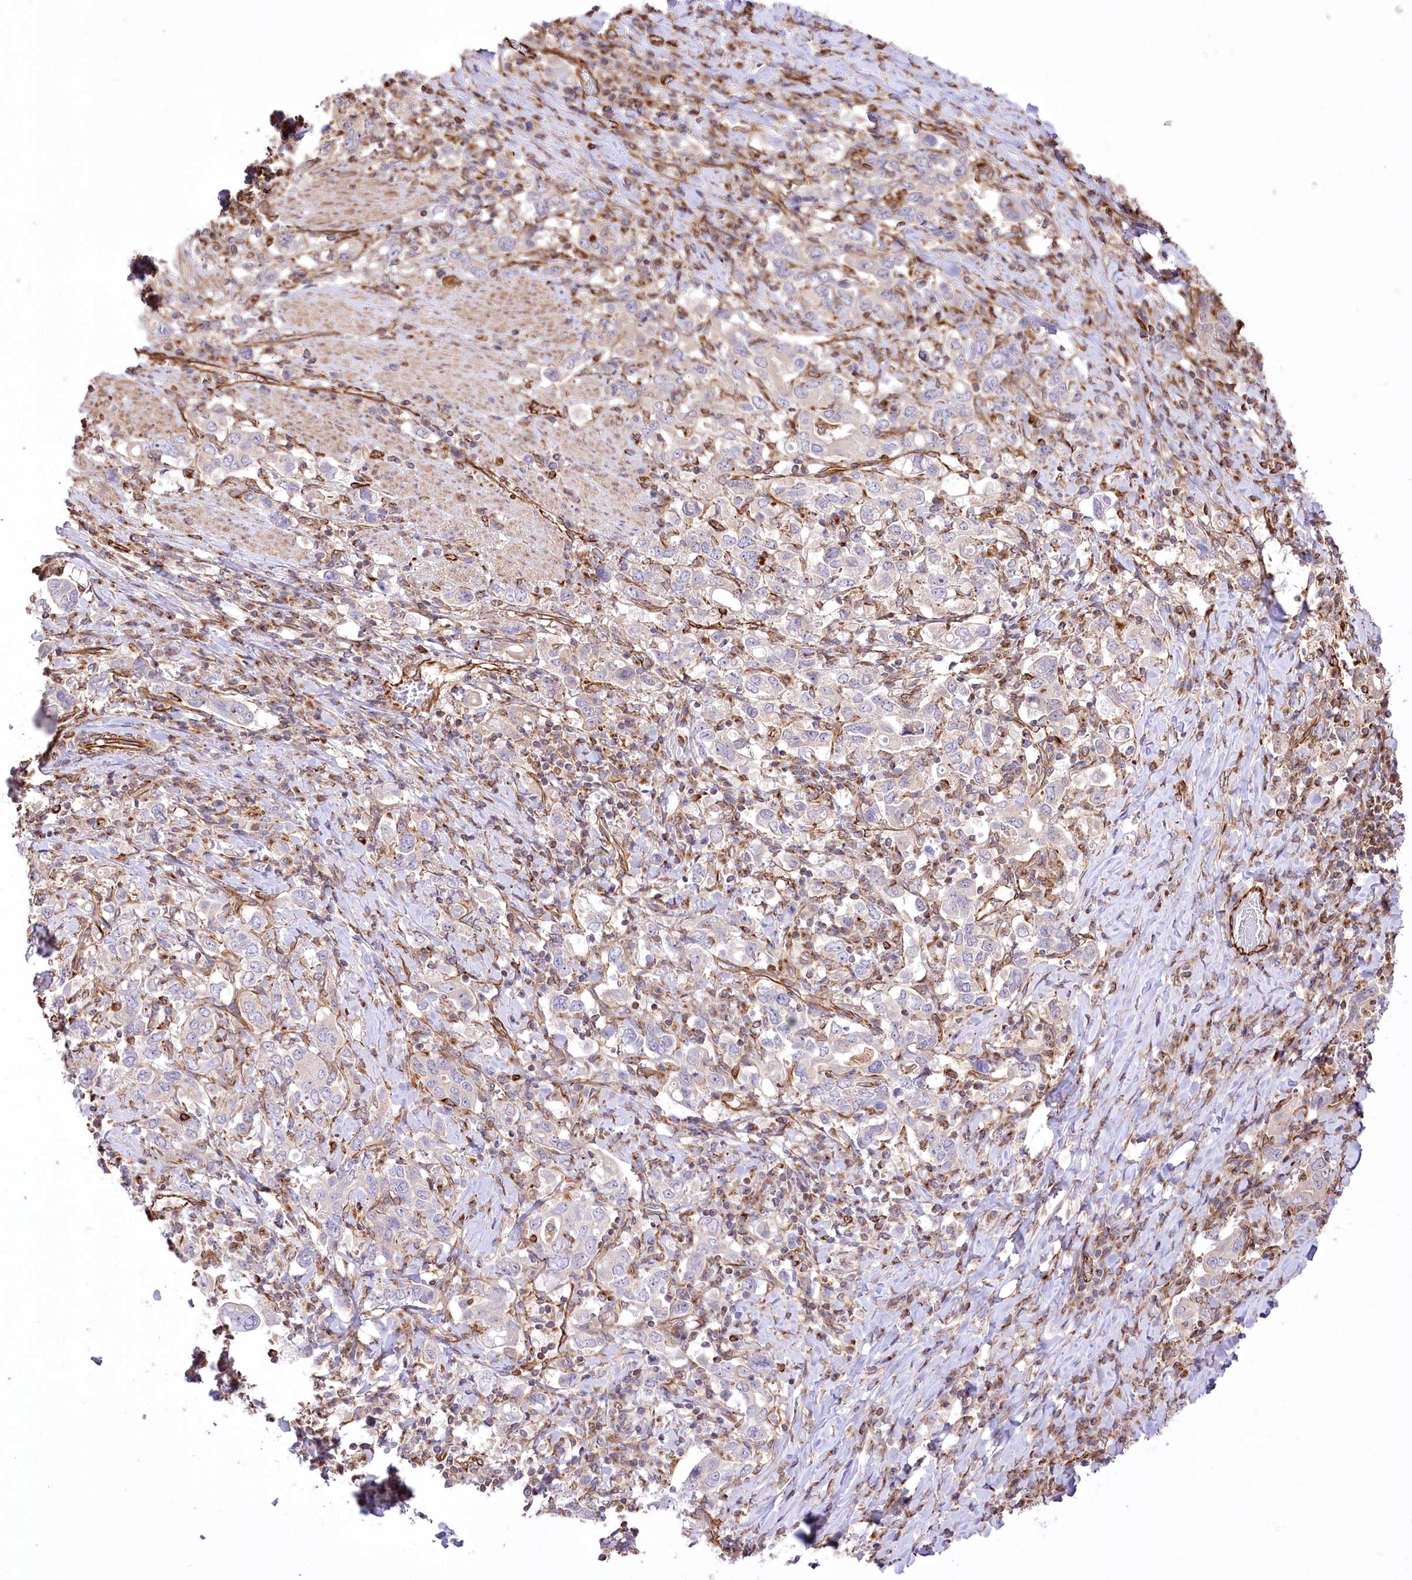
{"staining": {"intensity": "negative", "quantity": "none", "location": "none"}, "tissue": "stomach cancer", "cell_type": "Tumor cells", "image_type": "cancer", "snomed": [{"axis": "morphology", "description": "Adenocarcinoma, NOS"}, {"axis": "topography", "description": "Stomach, upper"}], "caption": "Protein analysis of stomach cancer shows no significant positivity in tumor cells.", "gene": "TTC1", "patient": {"sex": "male", "age": 62}}